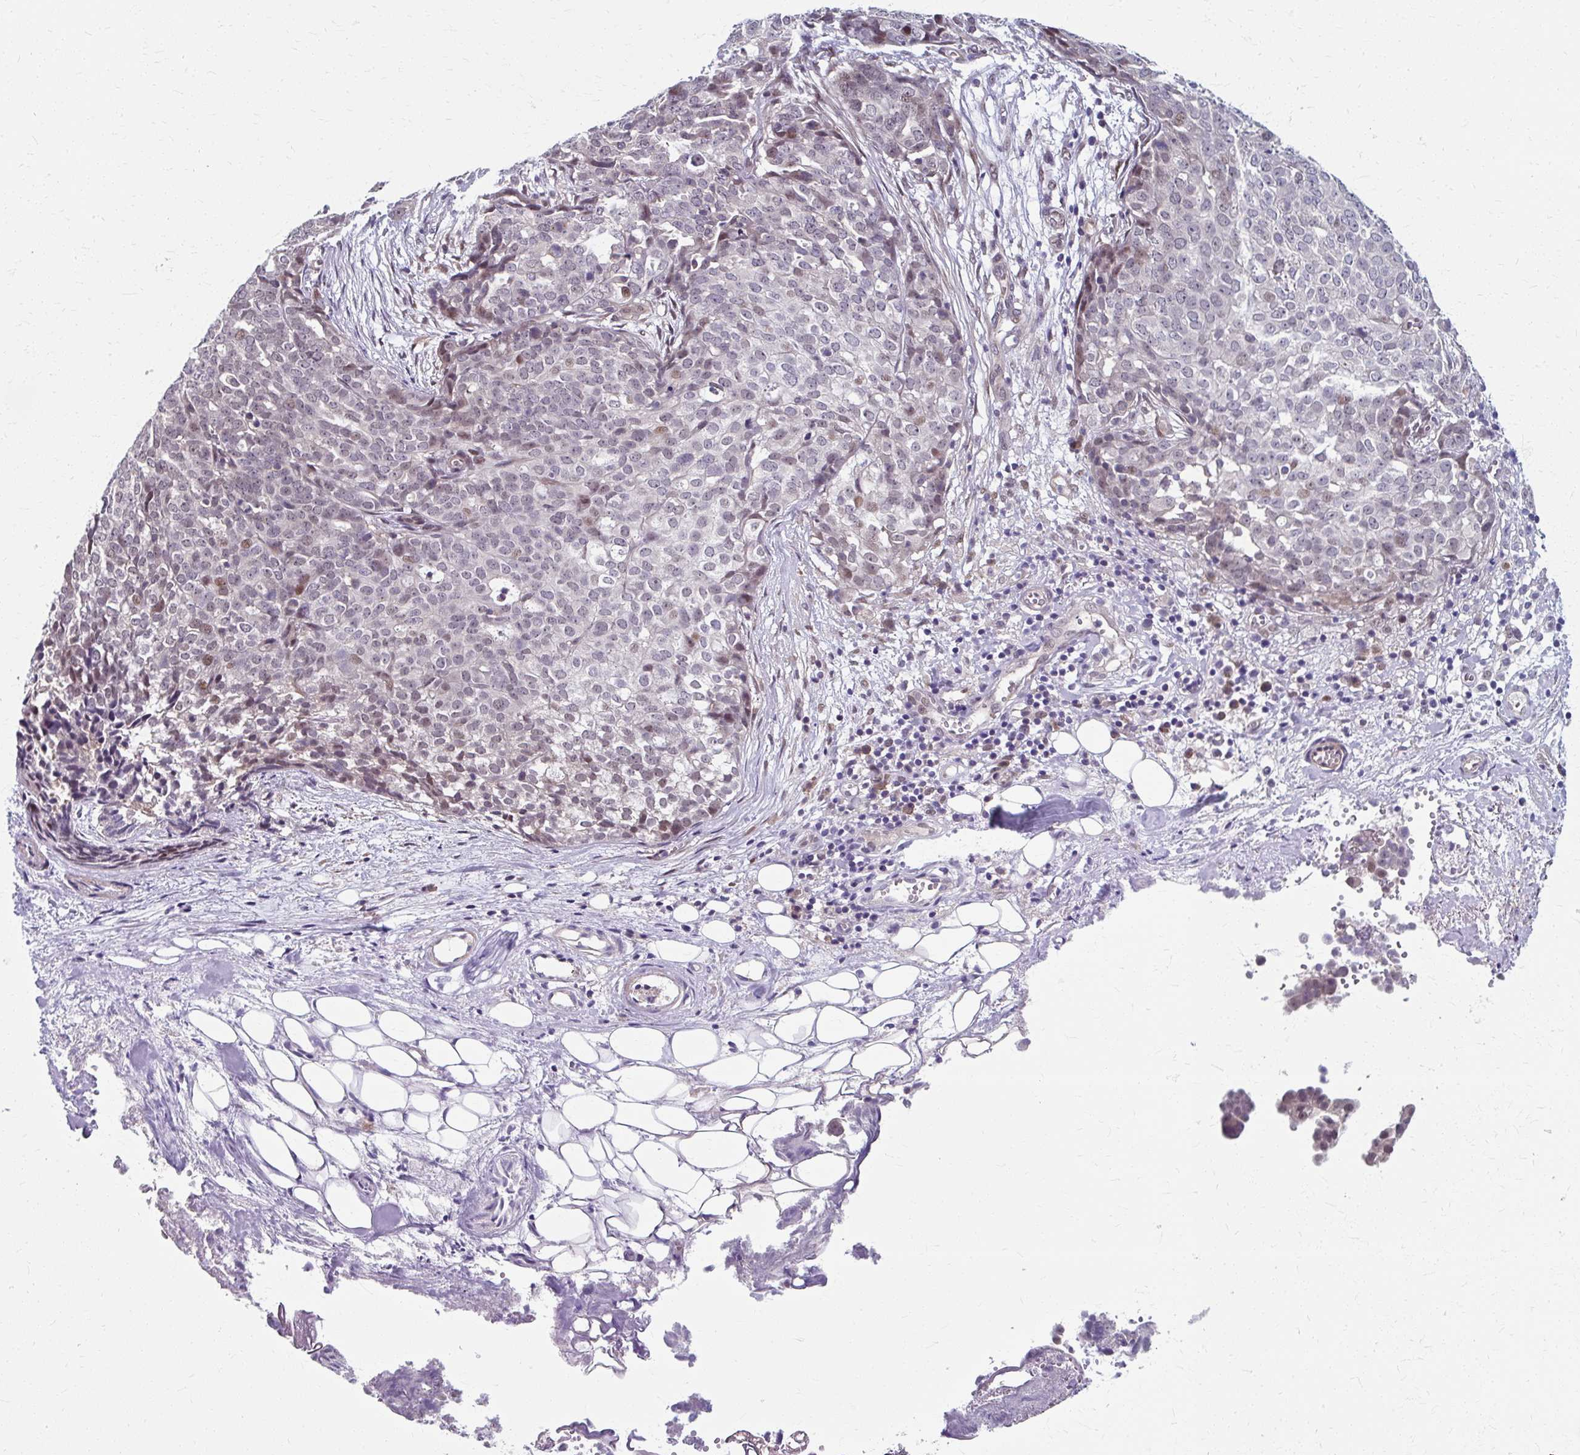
{"staining": {"intensity": "weak", "quantity": "<25%", "location": "nuclear"}, "tissue": "ovarian cancer", "cell_type": "Tumor cells", "image_type": "cancer", "snomed": [{"axis": "morphology", "description": "Cystadenocarcinoma, serous, NOS"}, {"axis": "topography", "description": "Soft tissue"}, {"axis": "topography", "description": "Ovary"}], "caption": "DAB (3,3'-diaminobenzidine) immunohistochemical staining of human ovarian cancer displays no significant staining in tumor cells.", "gene": "ZNF555", "patient": {"sex": "female", "age": 57}}